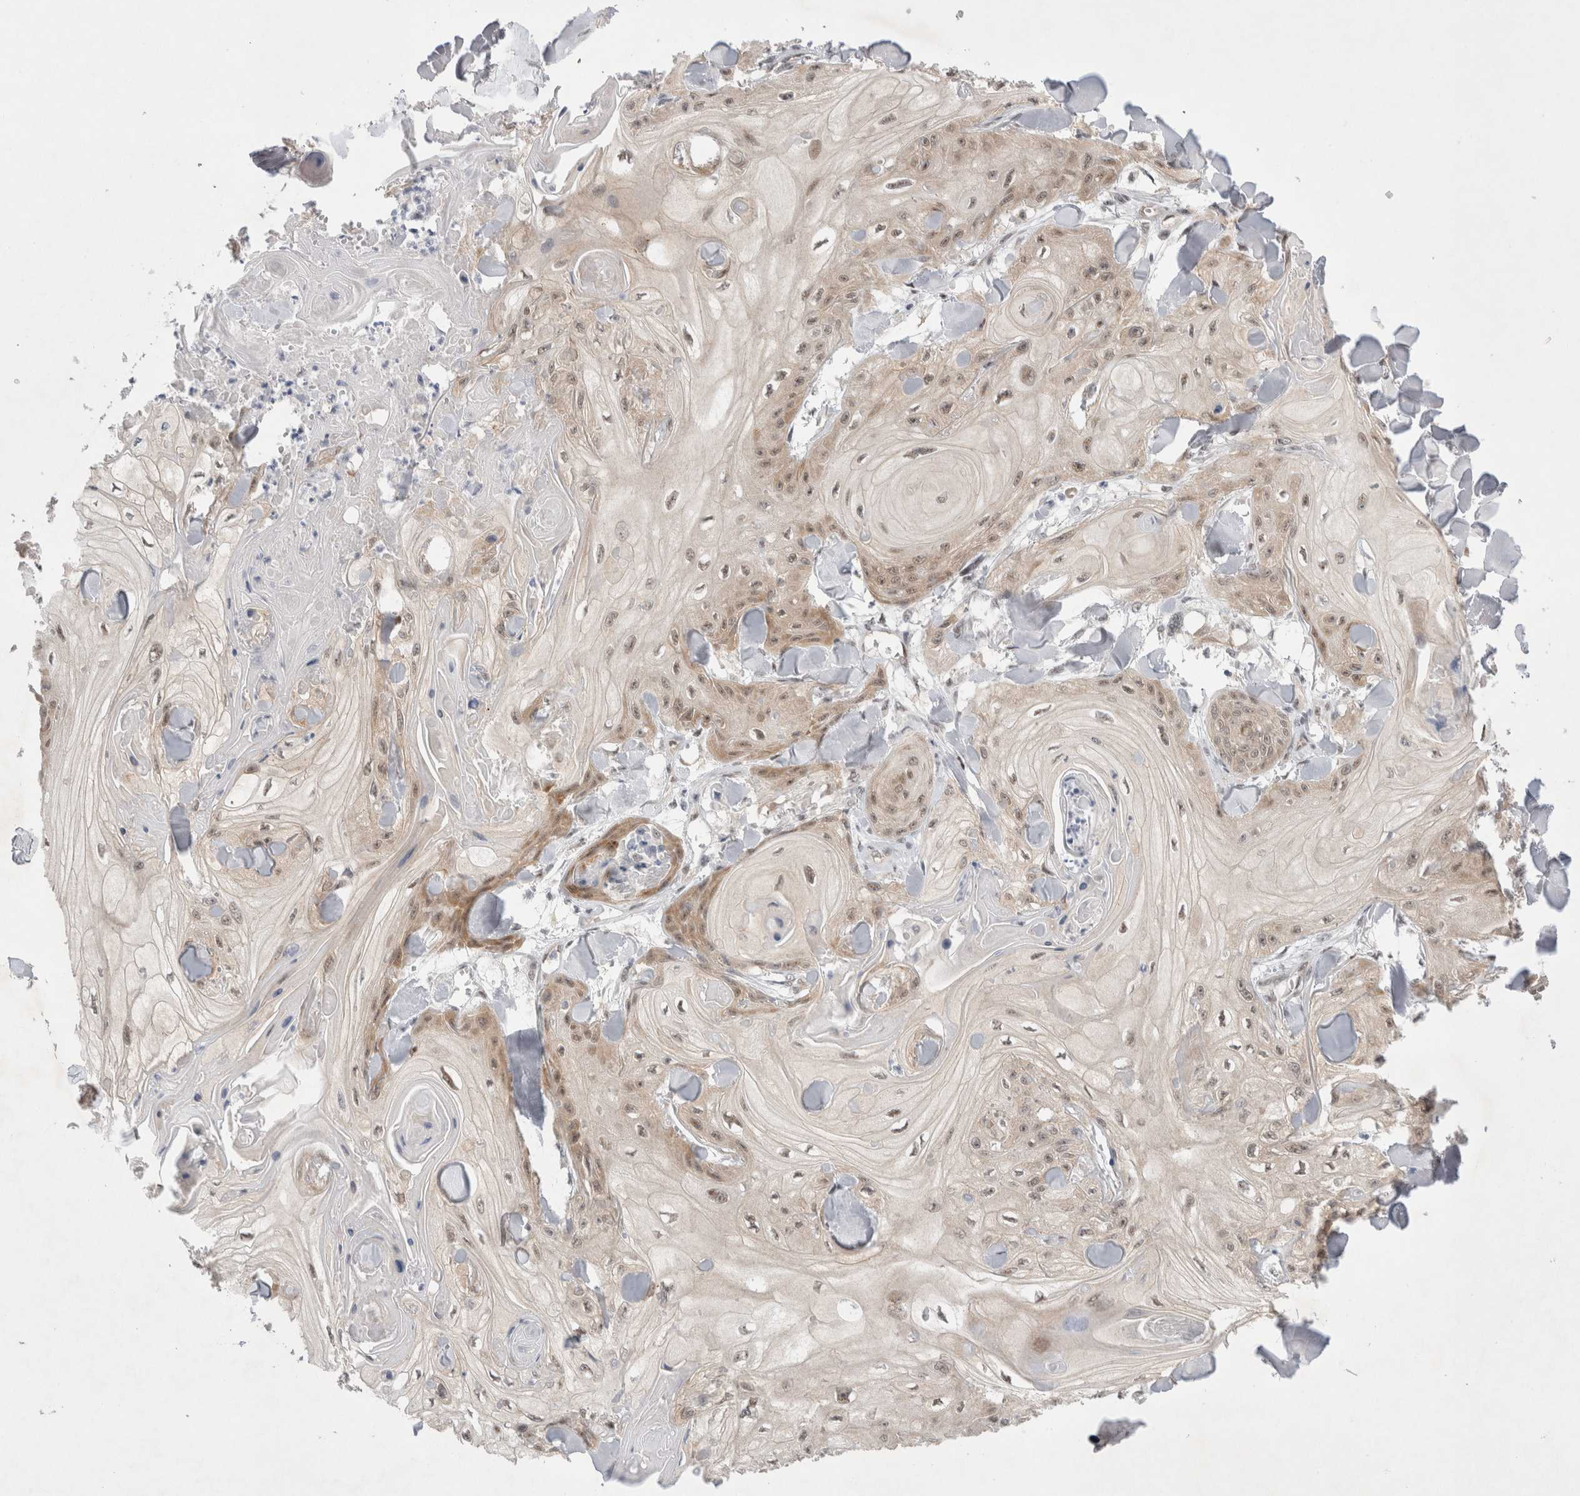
{"staining": {"intensity": "weak", "quantity": "25%-75%", "location": "cytoplasmic/membranous,nuclear"}, "tissue": "skin cancer", "cell_type": "Tumor cells", "image_type": "cancer", "snomed": [{"axis": "morphology", "description": "Squamous cell carcinoma, NOS"}, {"axis": "topography", "description": "Skin"}], "caption": "A histopathology image of squamous cell carcinoma (skin) stained for a protein demonstrates weak cytoplasmic/membranous and nuclear brown staining in tumor cells.", "gene": "WIPF2", "patient": {"sex": "male", "age": 74}}